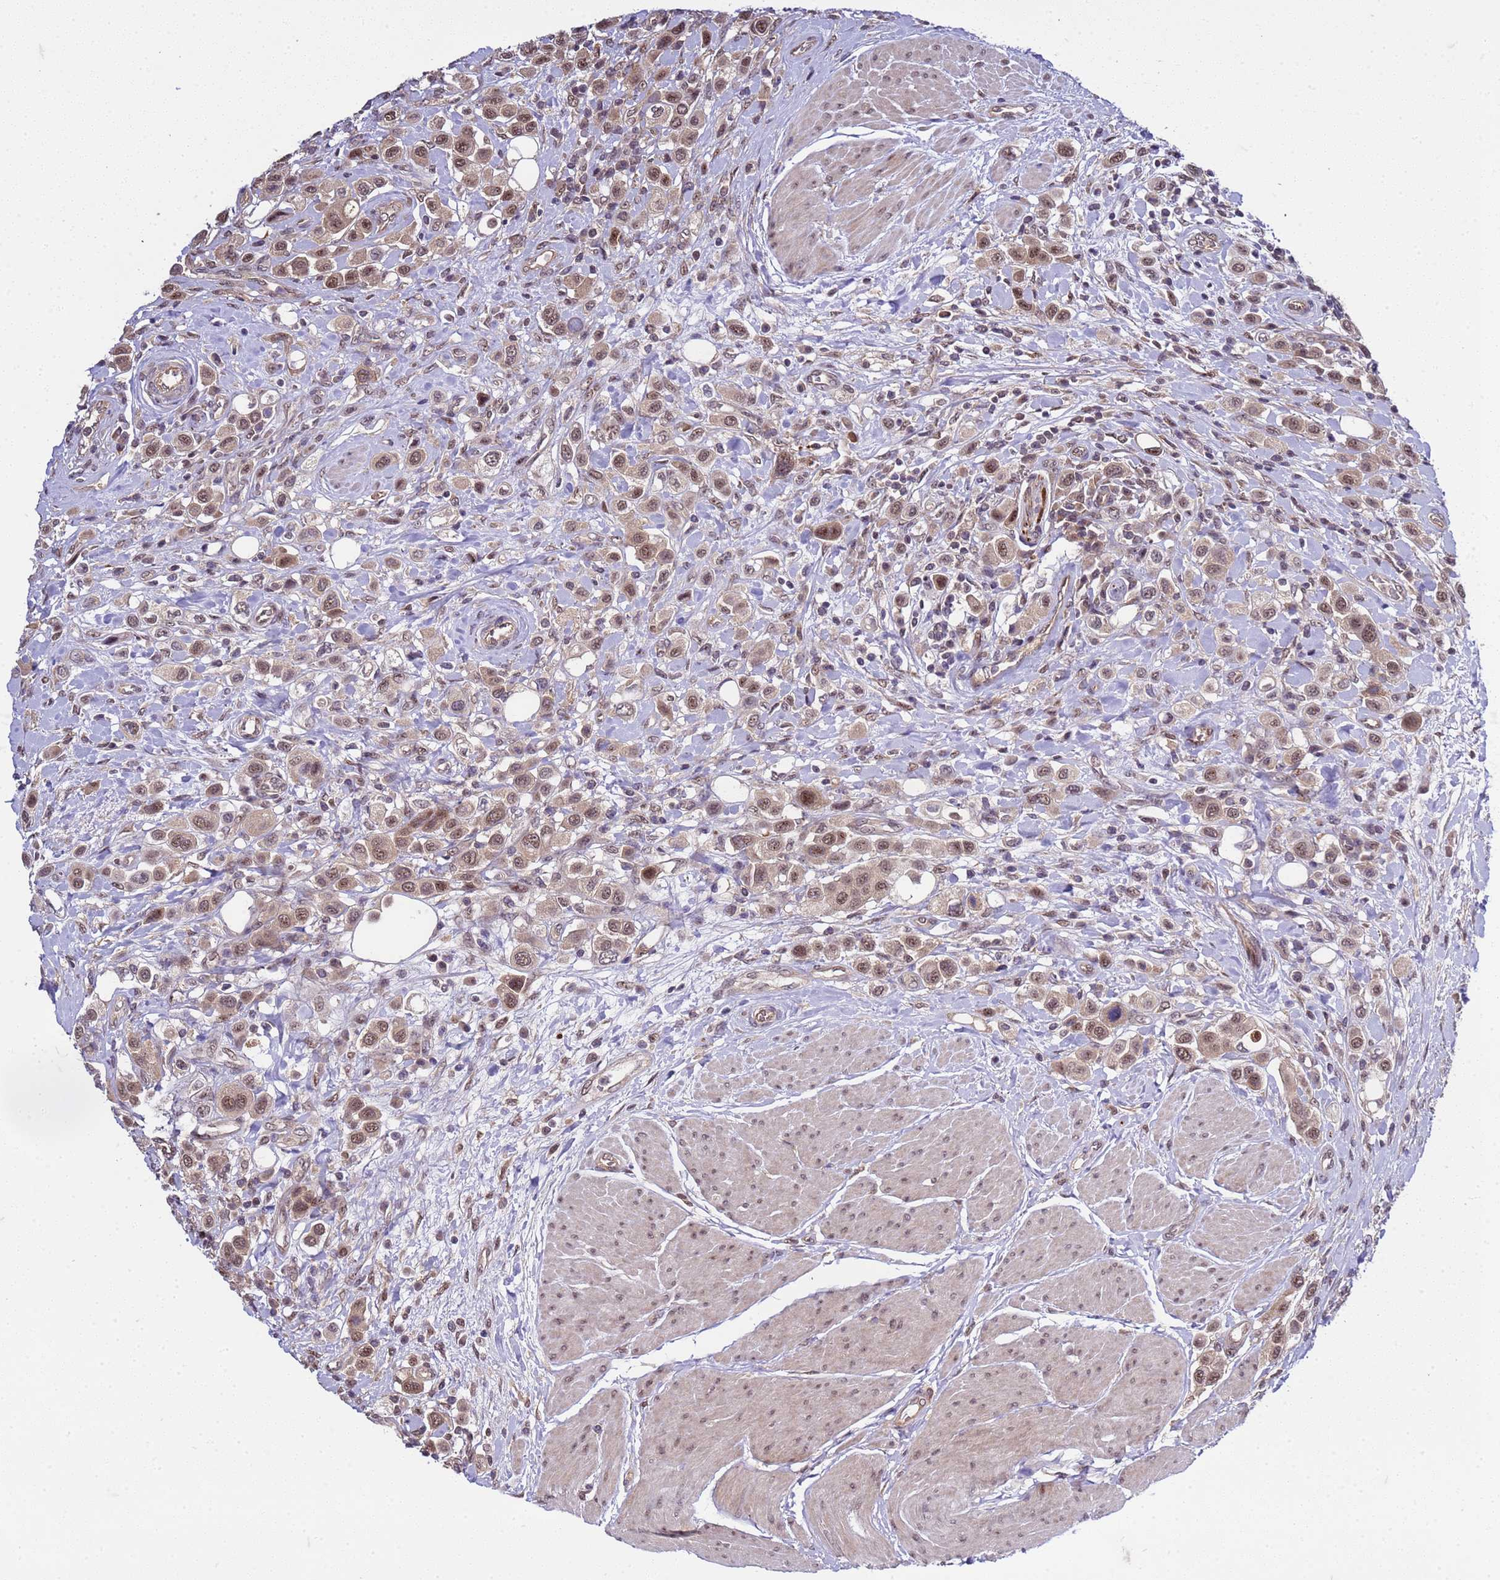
{"staining": {"intensity": "moderate", "quantity": ">75%", "location": "nuclear"}, "tissue": "urothelial cancer", "cell_type": "Tumor cells", "image_type": "cancer", "snomed": [{"axis": "morphology", "description": "Urothelial carcinoma, High grade"}, {"axis": "topography", "description": "Urinary bladder"}], "caption": "IHC of urothelial cancer shows medium levels of moderate nuclear expression in about >75% of tumor cells.", "gene": "GEN1", "patient": {"sex": "male", "age": 50}}